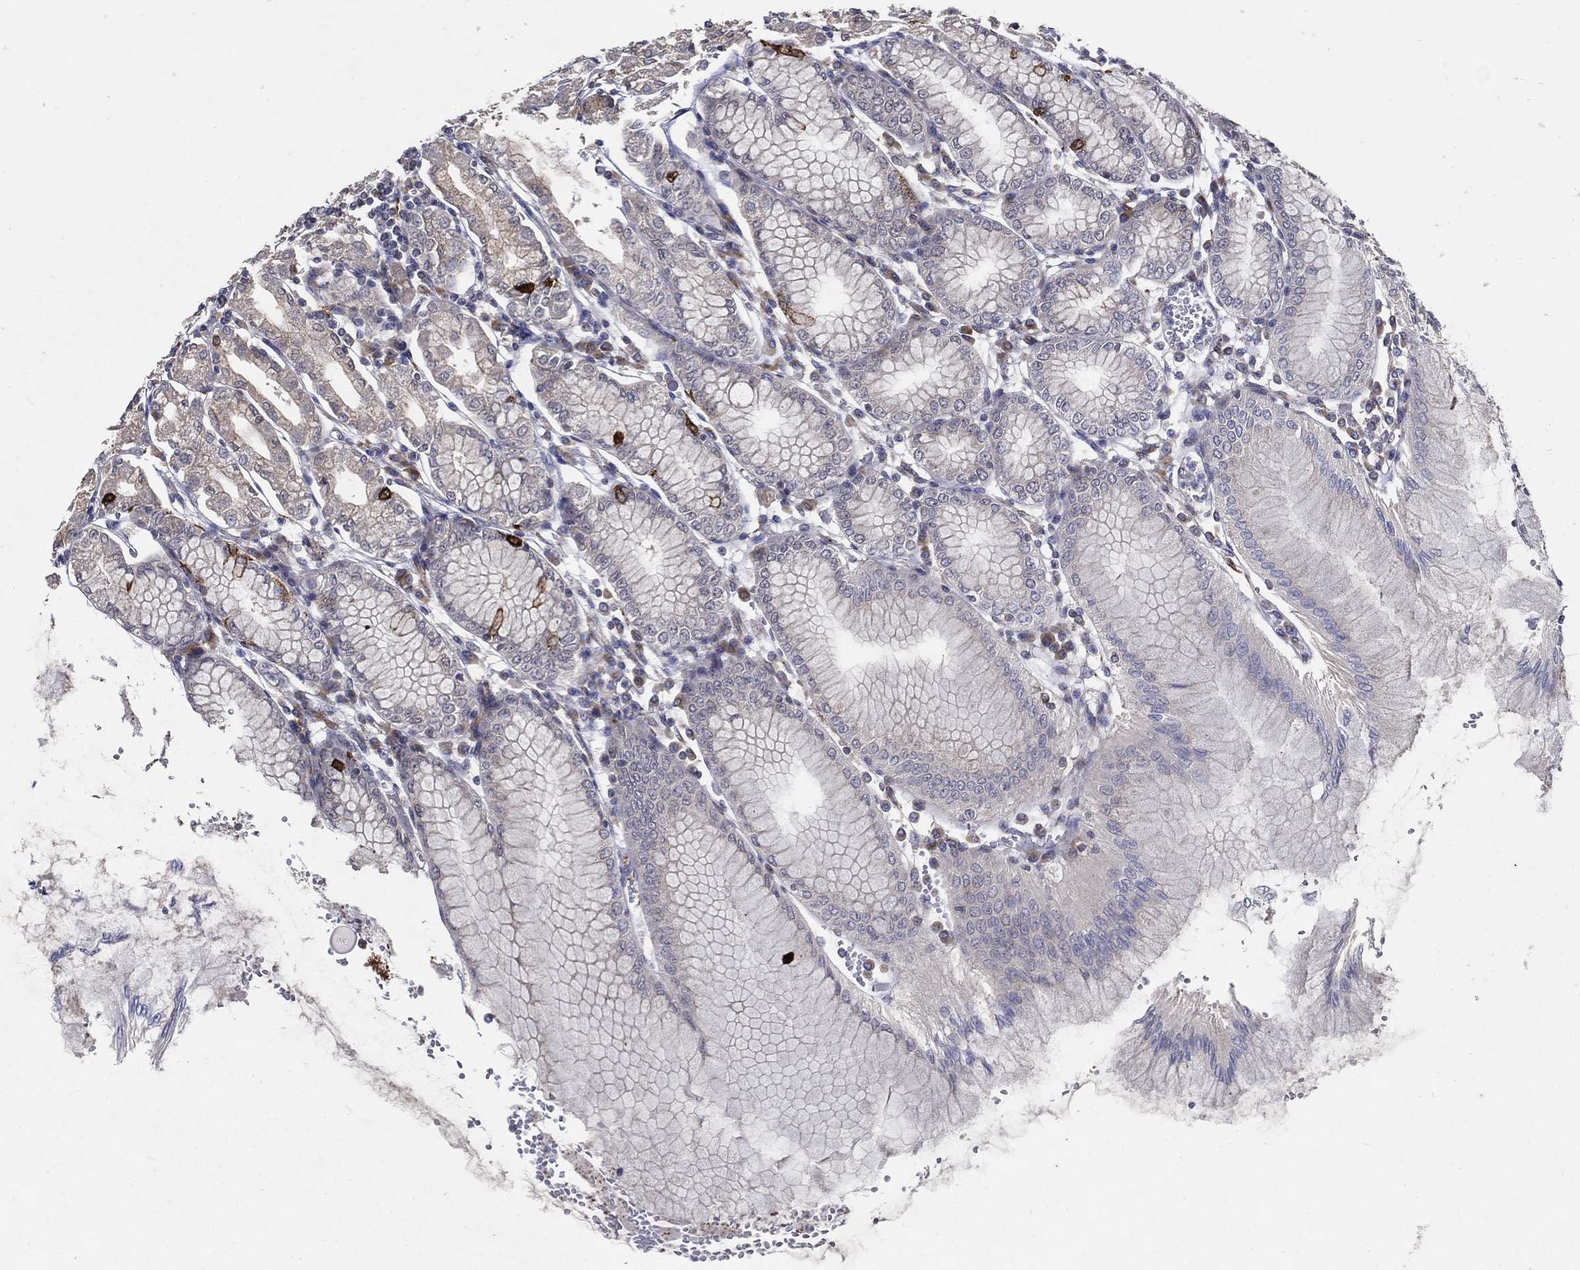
{"staining": {"intensity": "moderate", "quantity": "<25%", "location": "cytoplasmic/membranous"}, "tissue": "stomach", "cell_type": "Glandular cells", "image_type": "normal", "snomed": [{"axis": "morphology", "description": "Normal tissue, NOS"}, {"axis": "topography", "description": "Skeletal muscle"}, {"axis": "topography", "description": "Stomach"}], "caption": "Immunohistochemical staining of unremarkable stomach displays low levels of moderate cytoplasmic/membranous positivity in about <25% of glandular cells.", "gene": "ARHGAP11A", "patient": {"sex": "female", "age": 57}}